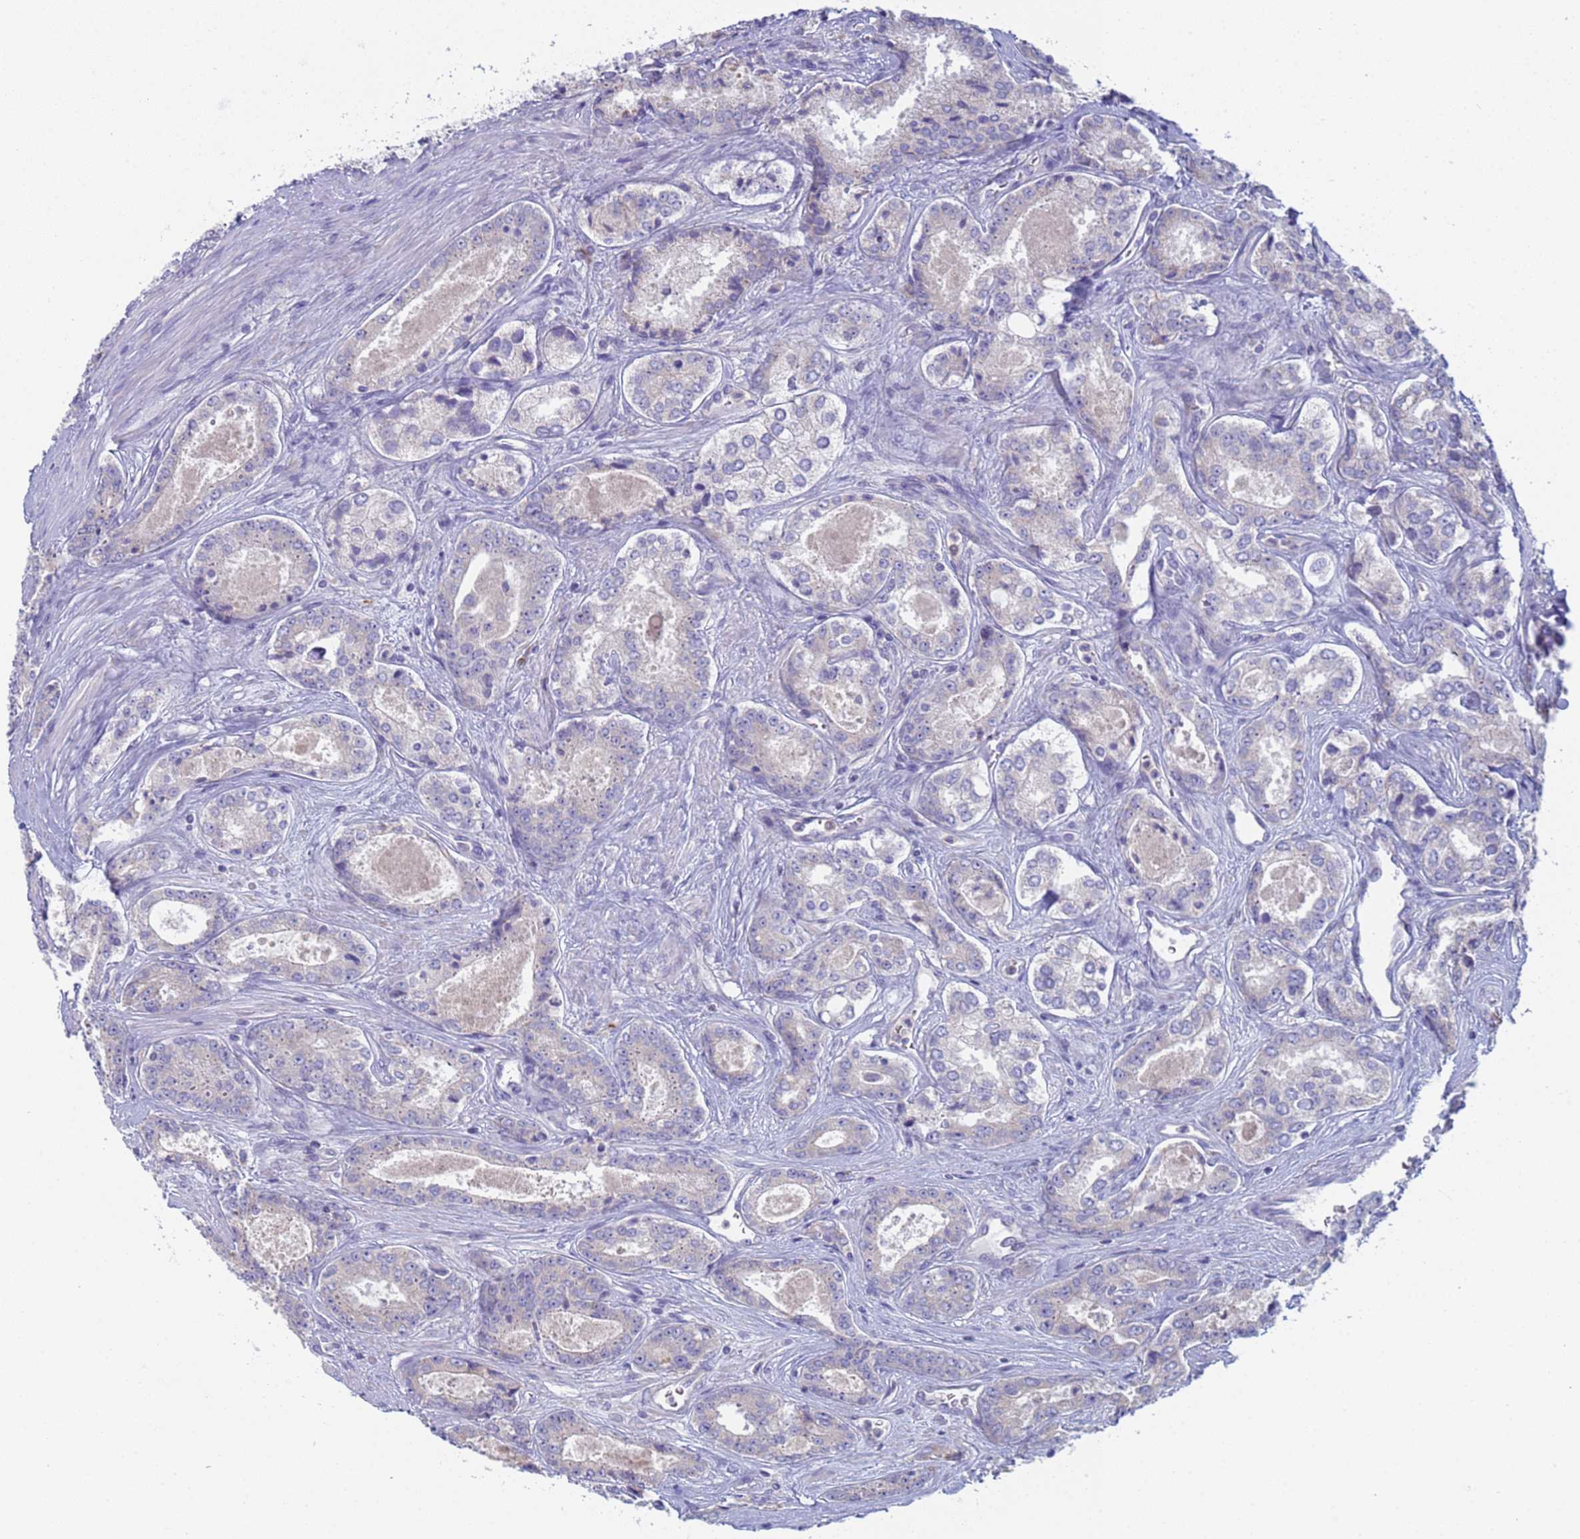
{"staining": {"intensity": "negative", "quantity": "none", "location": "none"}, "tissue": "prostate cancer", "cell_type": "Tumor cells", "image_type": "cancer", "snomed": [{"axis": "morphology", "description": "Adenocarcinoma, Low grade"}, {"axis": "topography", "description": "Prostate"}], "caption": "This is an immunohistochemistry (IHC) micrograph of human low-grade adenocarcinoma (prostate). There is no staining in tumor cells.", "gene": "CR1", "patient": {"sex": "male", "age": 68}}